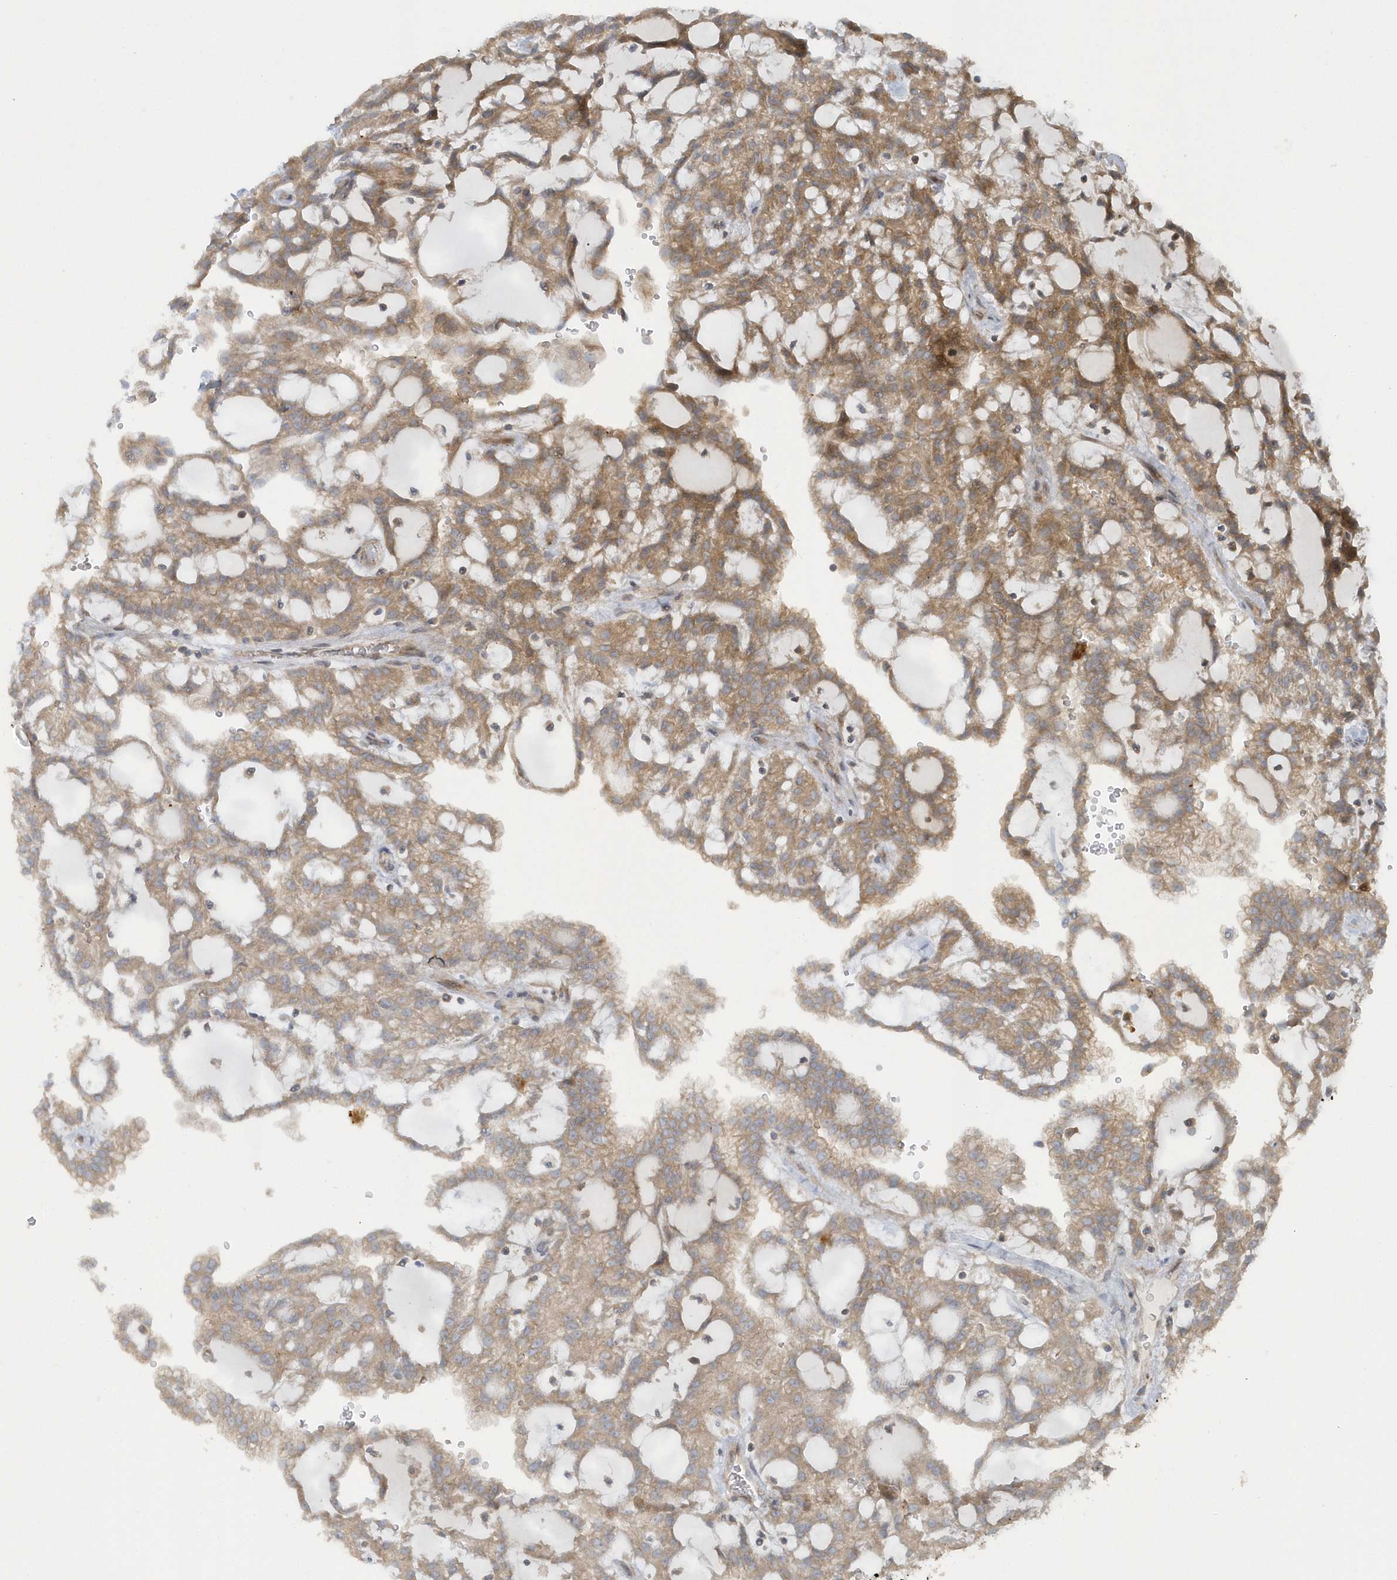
{"staining": {"intensity": "moderate", "quantity": ">75%", "location": "cytoplasmic/membranous"}, "tissue": "renal cancer", "cell_type": "Tumor cells", "image_type": "cancer", "snomed": [{"axis": "morphology", "description": "Adenocarcinoma, NOS"}, {"axis": "topography", "description": "Kidney"}], "caption": "A medium amount of moderate cytoplasmic/membranous expression is seen in approximately >75% of tumor cells in renal adenocarcinoma tissue. The staining was performed using DAB (3,3'-diaminobenzidine), with brown indicating positive protein expression. Nuclei are stained blue with hematoxylin.", "gene": "CNOT10", "patient": {"sex": "male", "age": 63}}